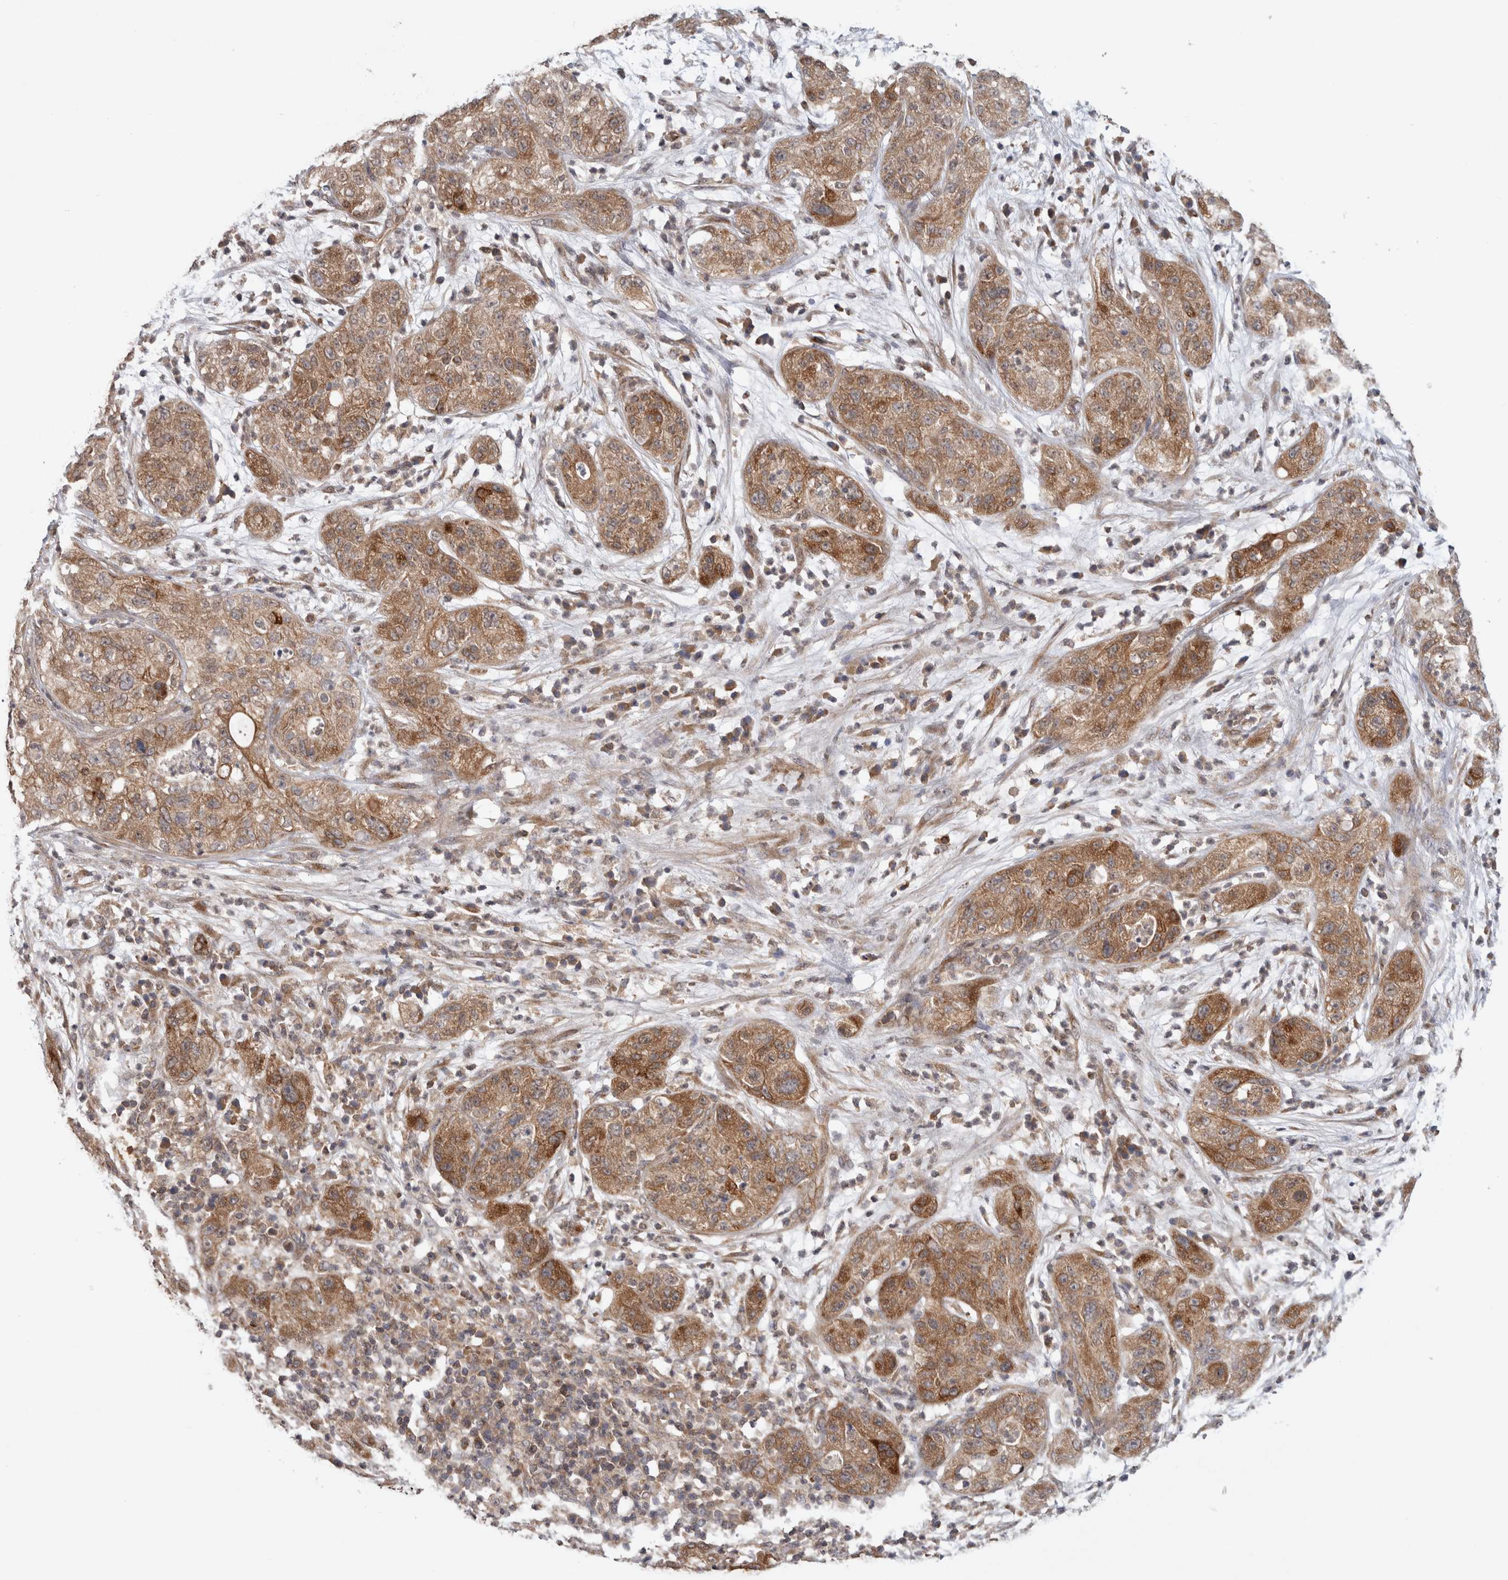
{"staining": {"intensity": "moderate", "quantity": ">75%", "location": "cytoplasmic/membranous"}, "tissue": "pancreatic cancer", "cell_type": "Tumor cells", "image_type": "cancer", "snomed": [{"axis": "morphology", "description": "Adenocarcinoma, NOS"}, {"axis": "topography", "description": "Pancreas"}], "caption": "Immunohistochemistry of adenocarcinoma (pancreatic) shows medium levels of moderate cytoplasmic/membranous staining in about >75% of tumor cells.", "gene": "HMOX2", "patient": {"sex": "female", "age": 78}}